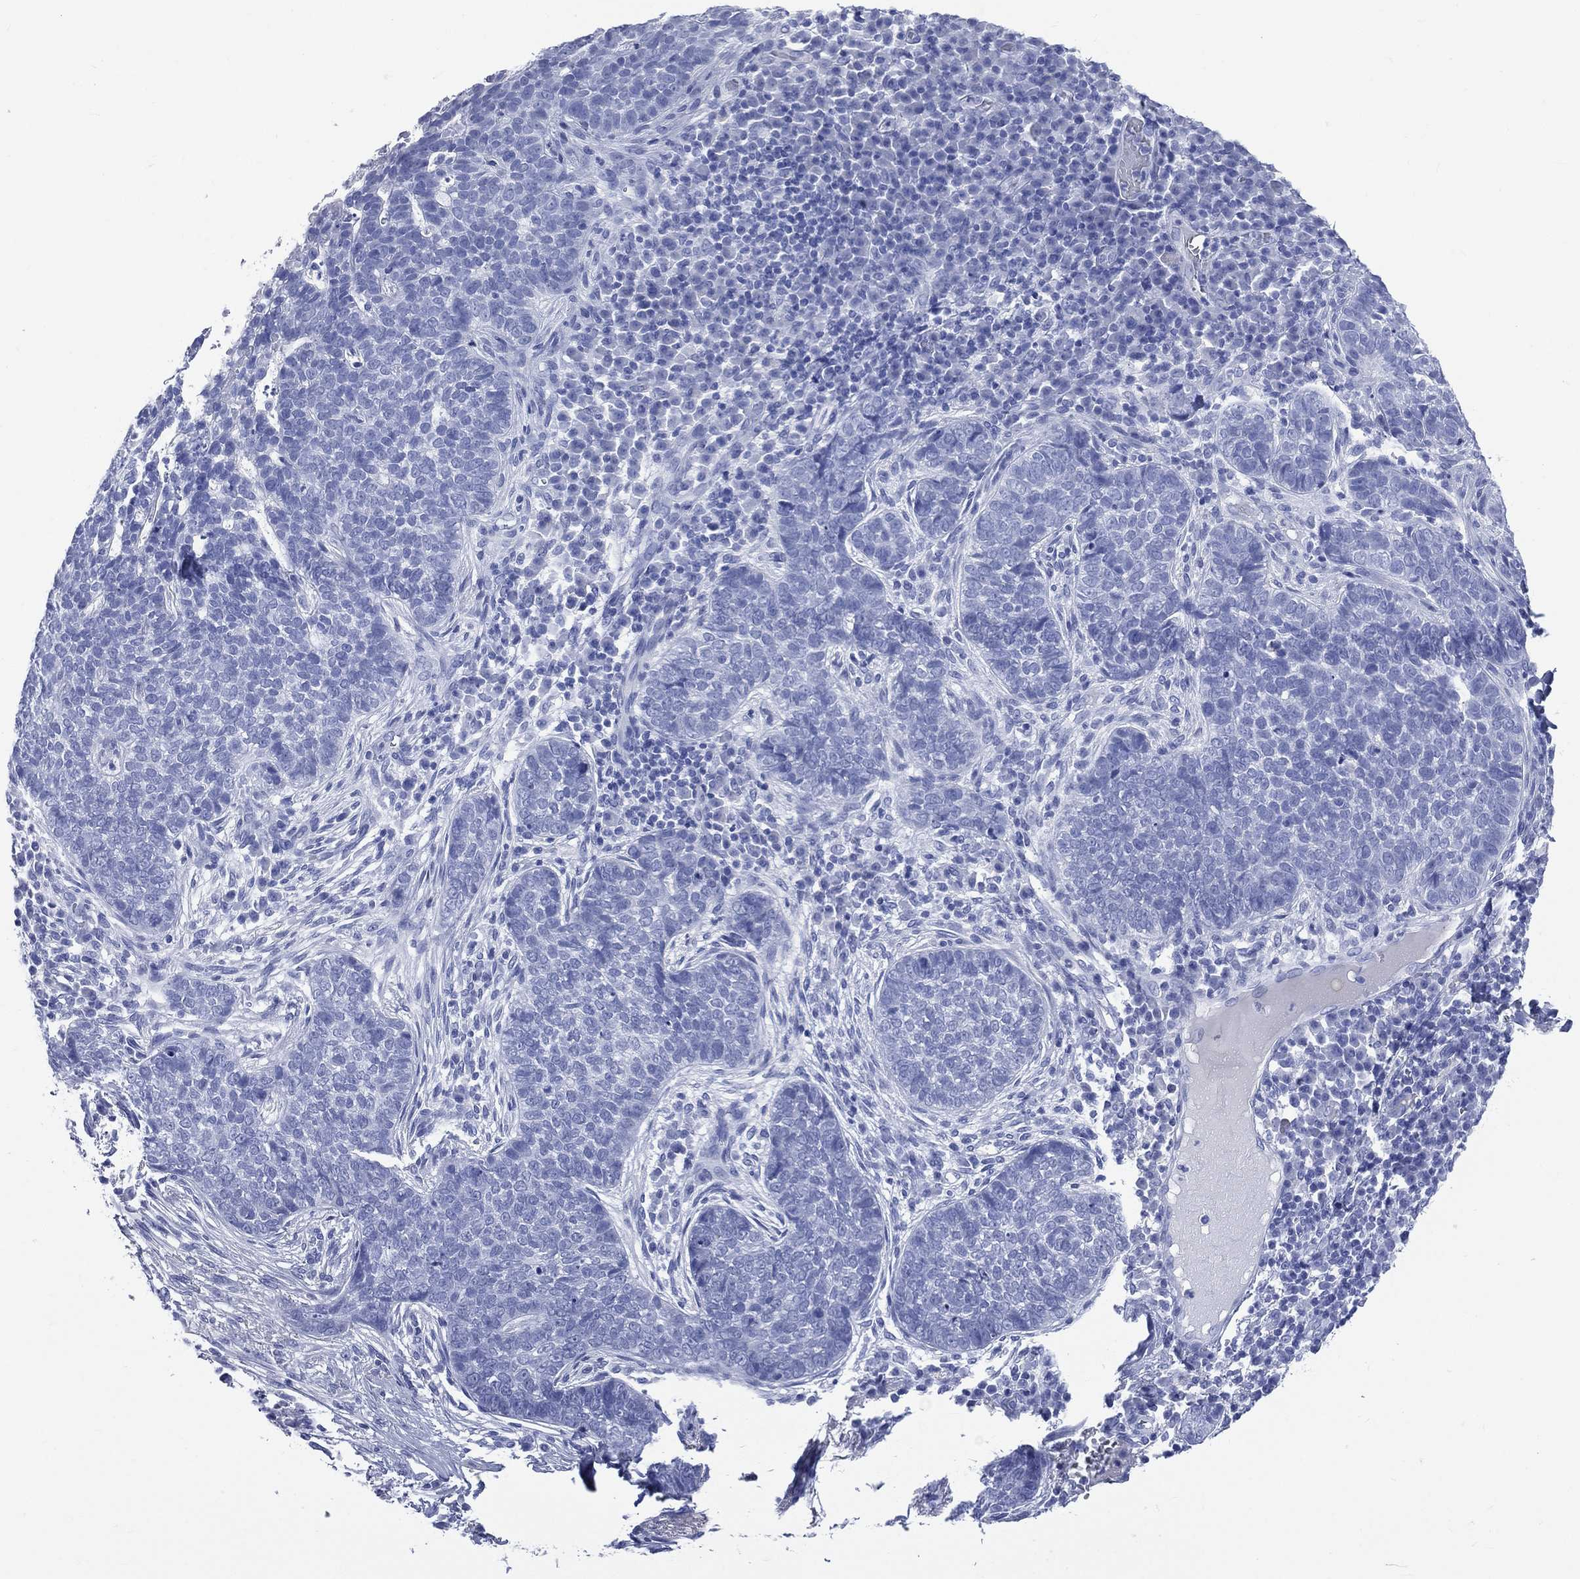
{"staining": {"intensity": "negative", "quantity": "none", "location": "none"}, "tissue": "skin cancer", "cell_type": "Tumor cells", "image_type": "cancer", "snomed": [{"axis": "morphology", "description": "Basal cell carcinoma"}, {"axis": "topography", "description": "Skin"}], "caption": "Immunohistochemistry image of basal cell carcinoma (skin) stained for a protein (brown), which exhibits no staining in tumor cells.", "gene": "SYP", "patient": {"sex": "female", "age": 69}}